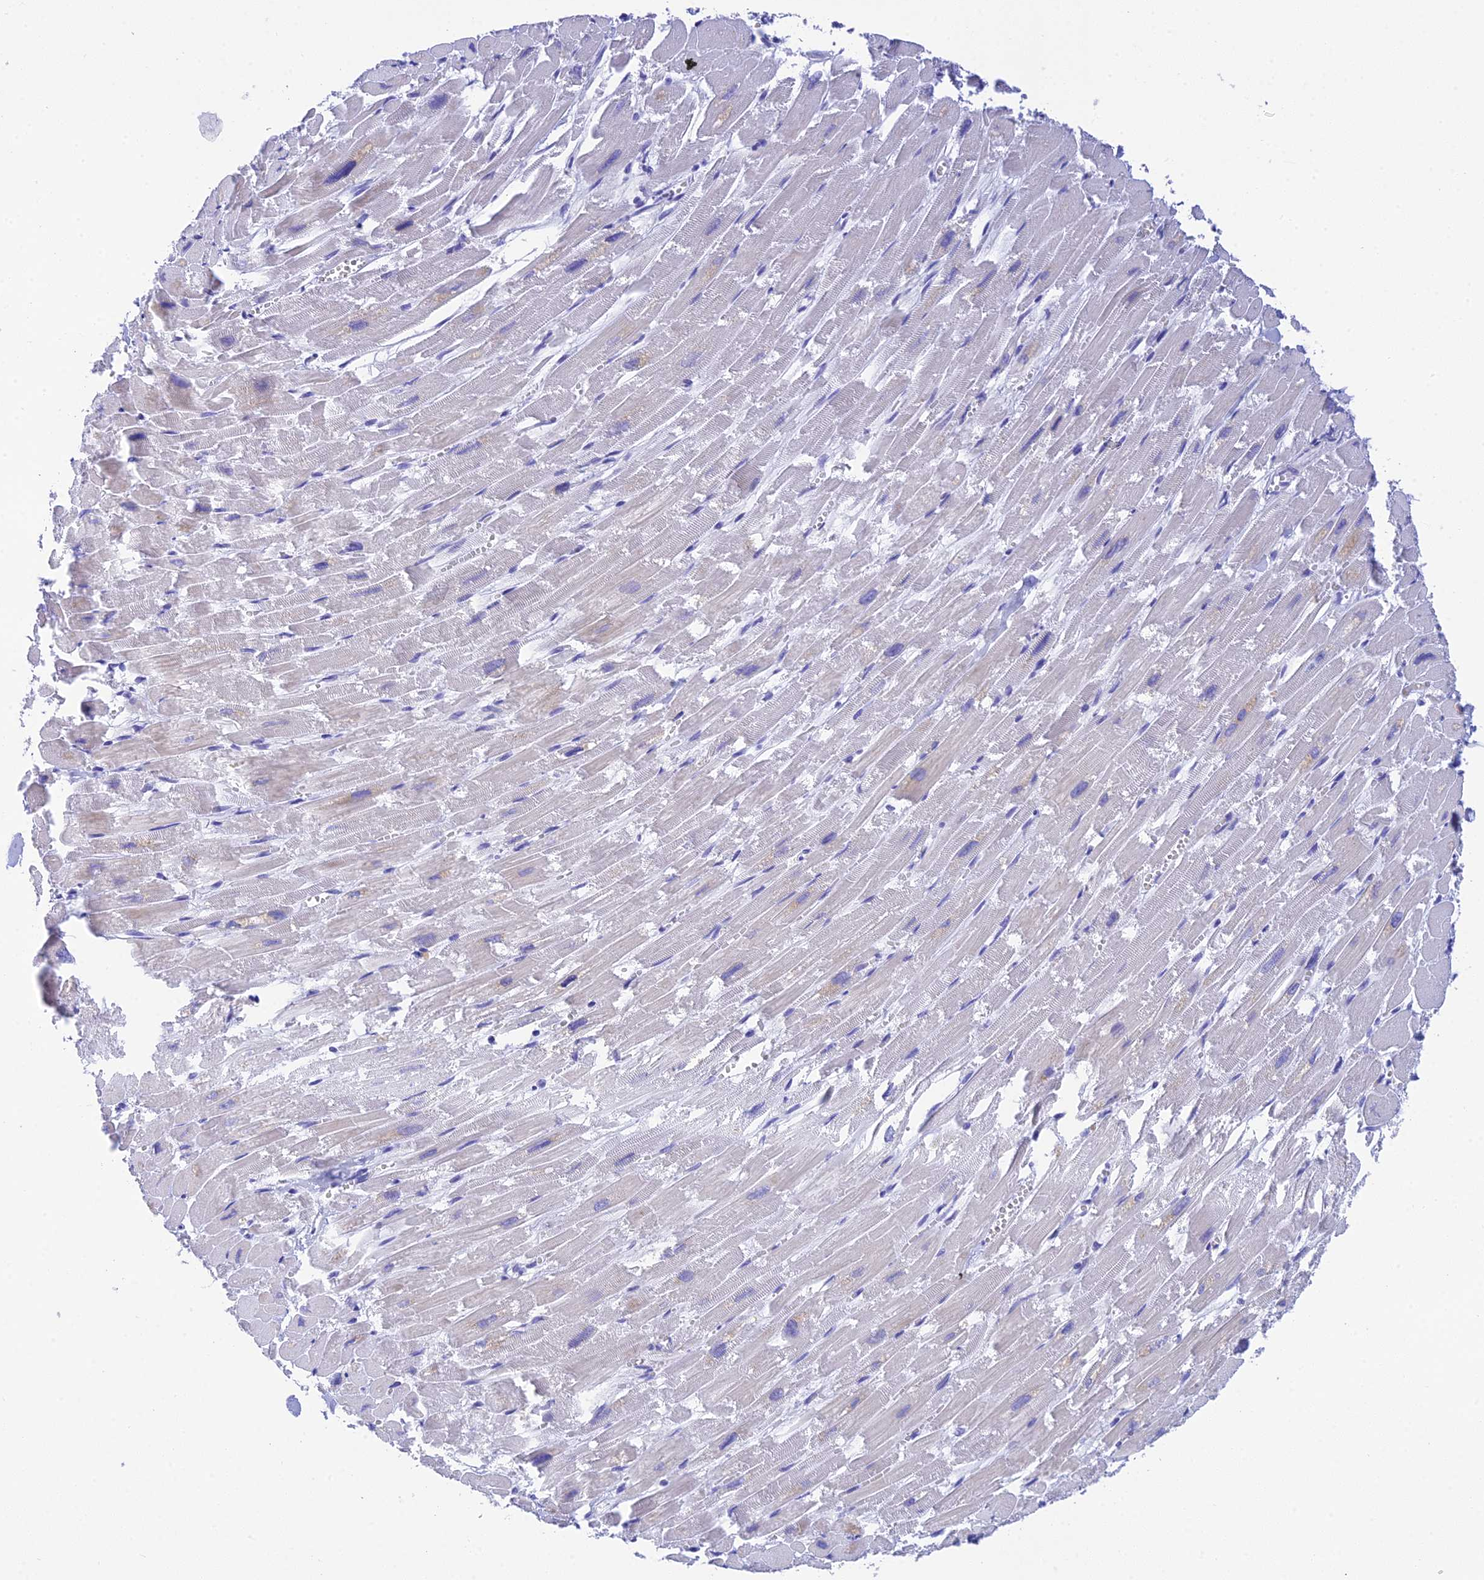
{"staining": {"intensity": "negative", "quantity": "none", "location": "none"}, "tissue": "heart muscle", "cell_type": "Cardiomyocytes", "image_type": "normal", "snomed": [{"axis": "morphology", "description": "Normal tissue, NOS"}, {"axis": "topography", "description": "Heart"}], "caption": "A micrograph of human heart muscle is negative for staining in cardiomyocytes. The staining was performed using DAB (3,3'-diaminobenzidine) to visualize the protein expression in brown, while the nuclei were stained in blue with hematoxylin (Magnification: 20x).", "gene": "KDELR3", "patient": {"sex": "male", "age": 54}}